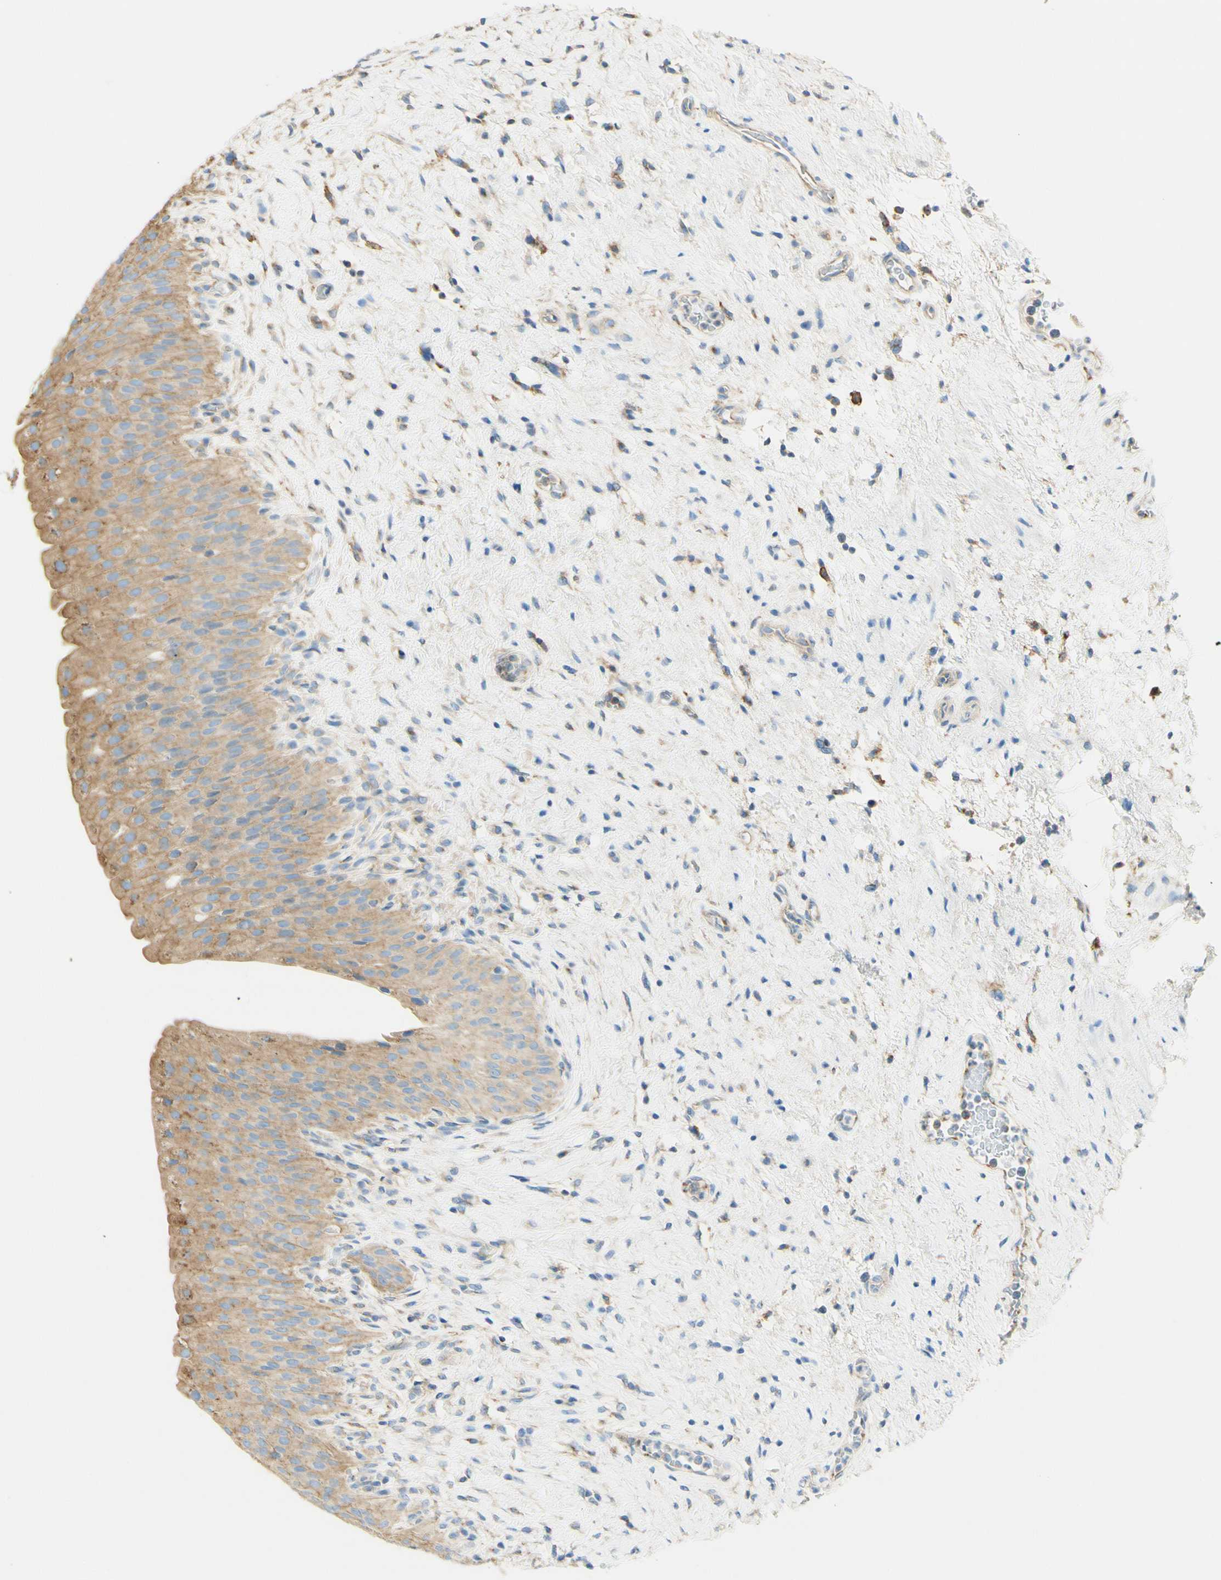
{"staining": {"intensity": "weak", "quantity": ">75%", "location": "cytoplasmic/membranous"}, "tissue": "urinary bladder", "cell_type": "Urothelial cells", "image_type": "normal", "snomed": [{"axis": "morphology", "description": "Normal tissue, NOS"}, {"axis": "morphology", "description": "Urothelial carcinoma, High grade"}, {"axis": "topography", "description": "Urinary bladder"}], "caption": "Immunohistochemistry (IHC) (DAB) staining of normal urinary bladder shows weak cytoplasmic/membranous protein expression in about >75% of urothelial cells. Using DAB (3,3'-diaminobenzidine) (brown) and hematoxylin (blue) stains, captured at high magnification using brightfield microscopy.", "gene": "CLTC", "patient": {"sex": "male", "age": 46}}